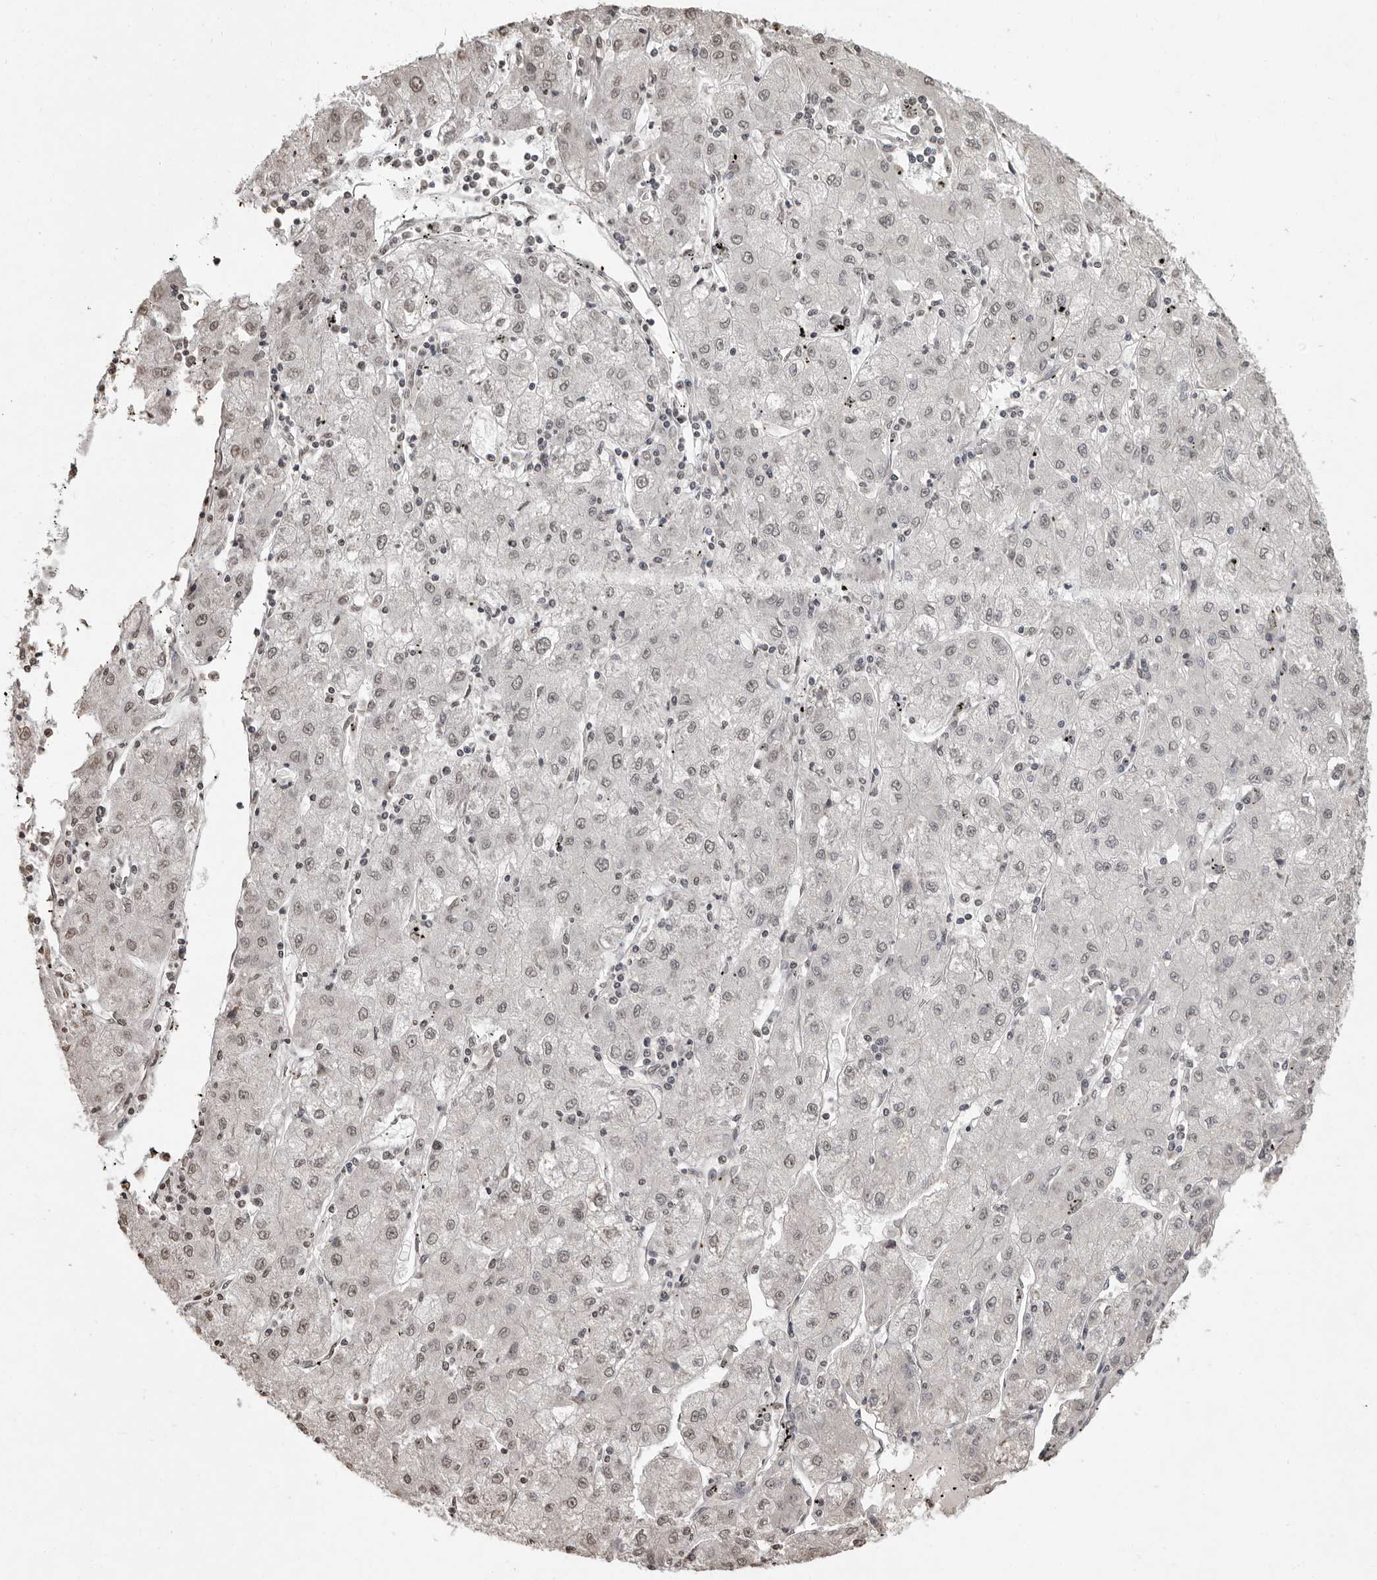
{"staining": {"intensity": "negative", "quantity": "none", "location": "none"}, "tissue": "liver cancer", "cell_type": "Tumor cells", "image_type": "cancer", "snomed": [{"axis": "morphology", "description": "Carcinoma, Hepatocellular, NOS"}, {"axis": "topography", "description": "Liver"}], "caption": "A high-resolution micrograph shows IHC staining of hepatocellular carcinoma (liver), which shows no significant expression in tumor cells.", "gene": "WDR45", "patient": {"sex": "male", "age": 72}}